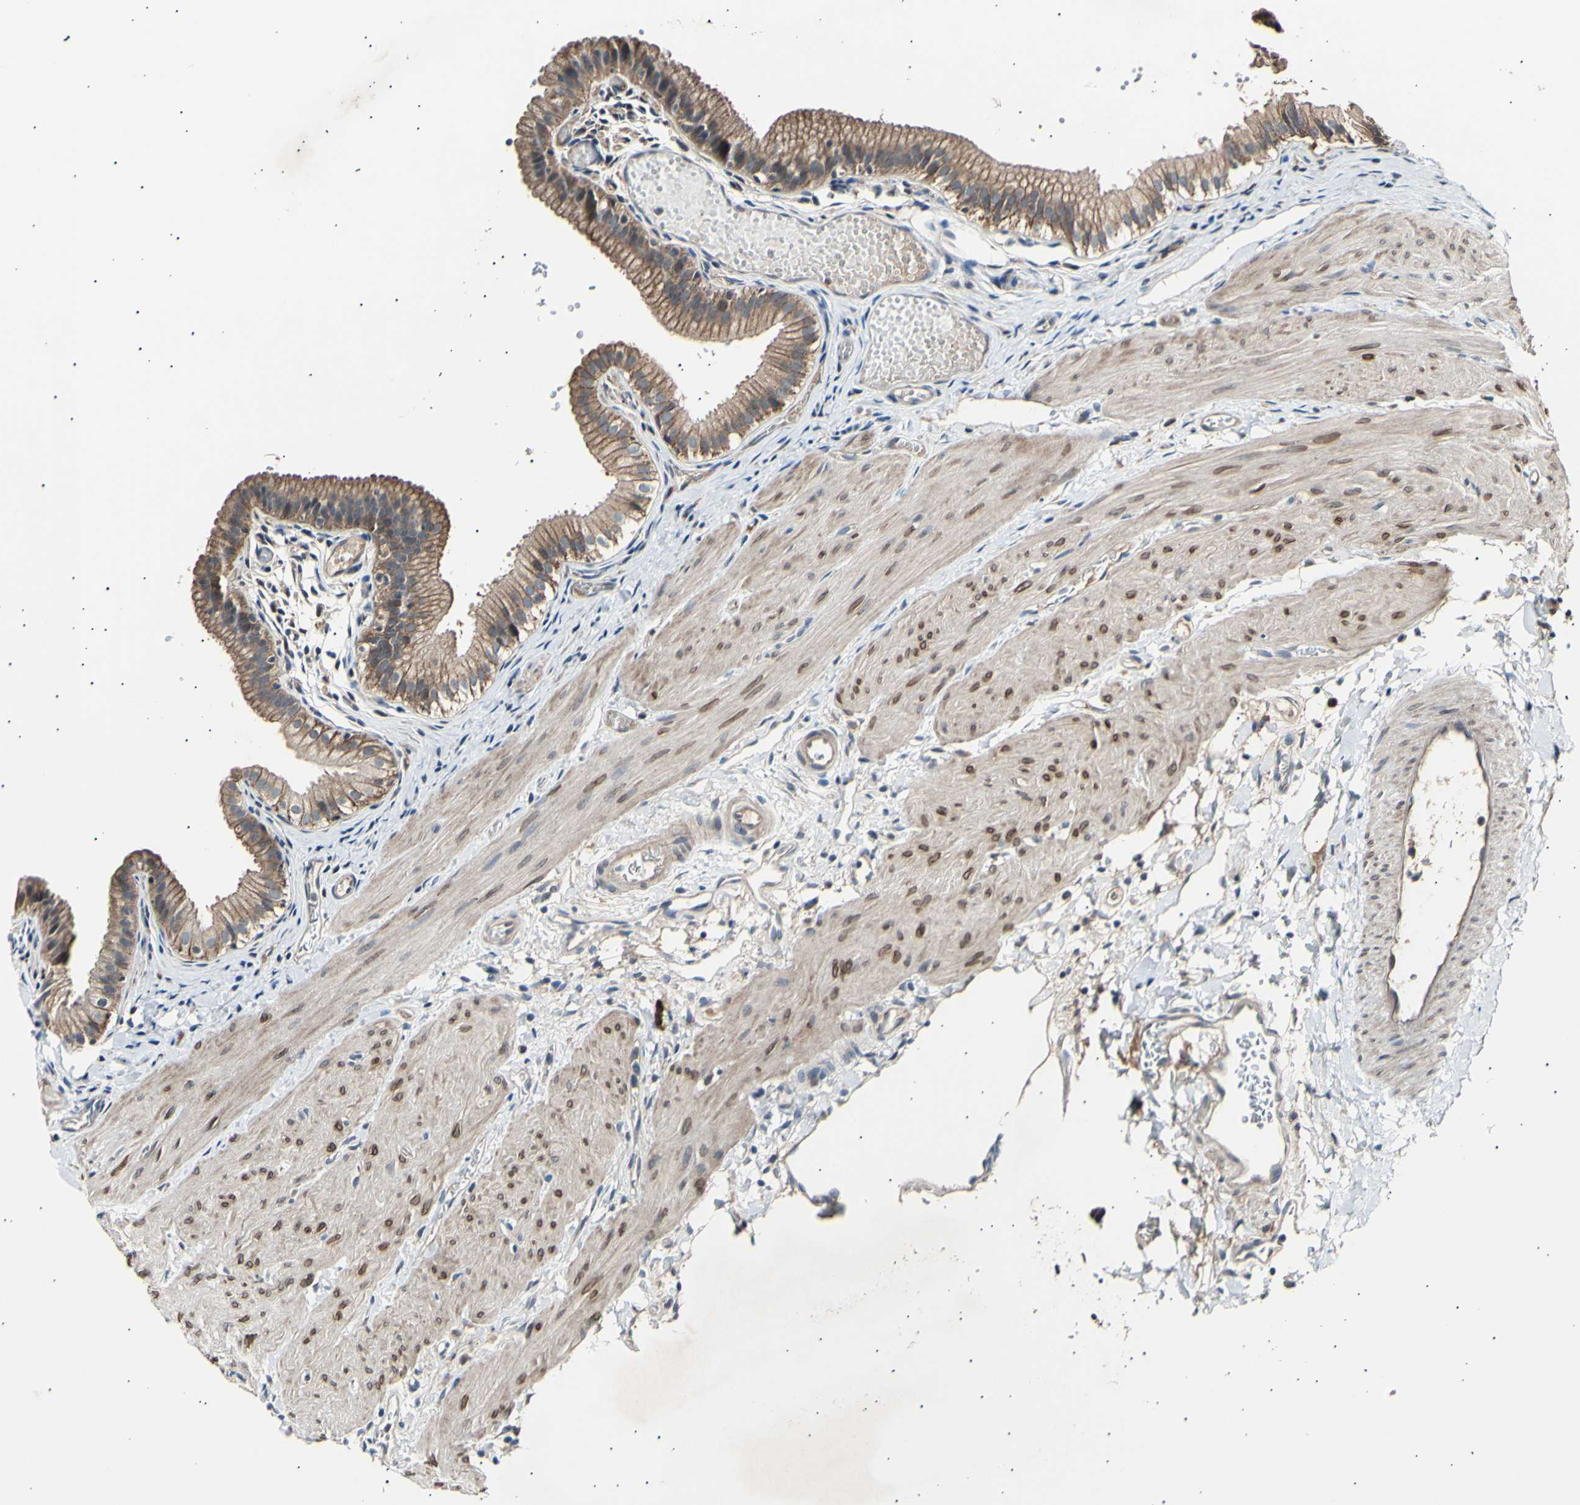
{"staining": {"intensity": "moderate", "quantity": ">75%", "location": "cytoplasmic/membranous"}, "tissue": "gallbladder", "cell_type": "Glandular cells", "image_type": "normal", "snomed": [{"axis": "morphology", "description": "Normal tissue, NOS"}, {"axis": "topography", "description": "Gallbladder"}], "caption": "A histopathology image of human gallbladder stained for a protein exhibits moderate cytoplasmic/membranous brown staining in glandular cells.", "gene": "ITGA6", "patient": {"sex": "female", "age": 26}}